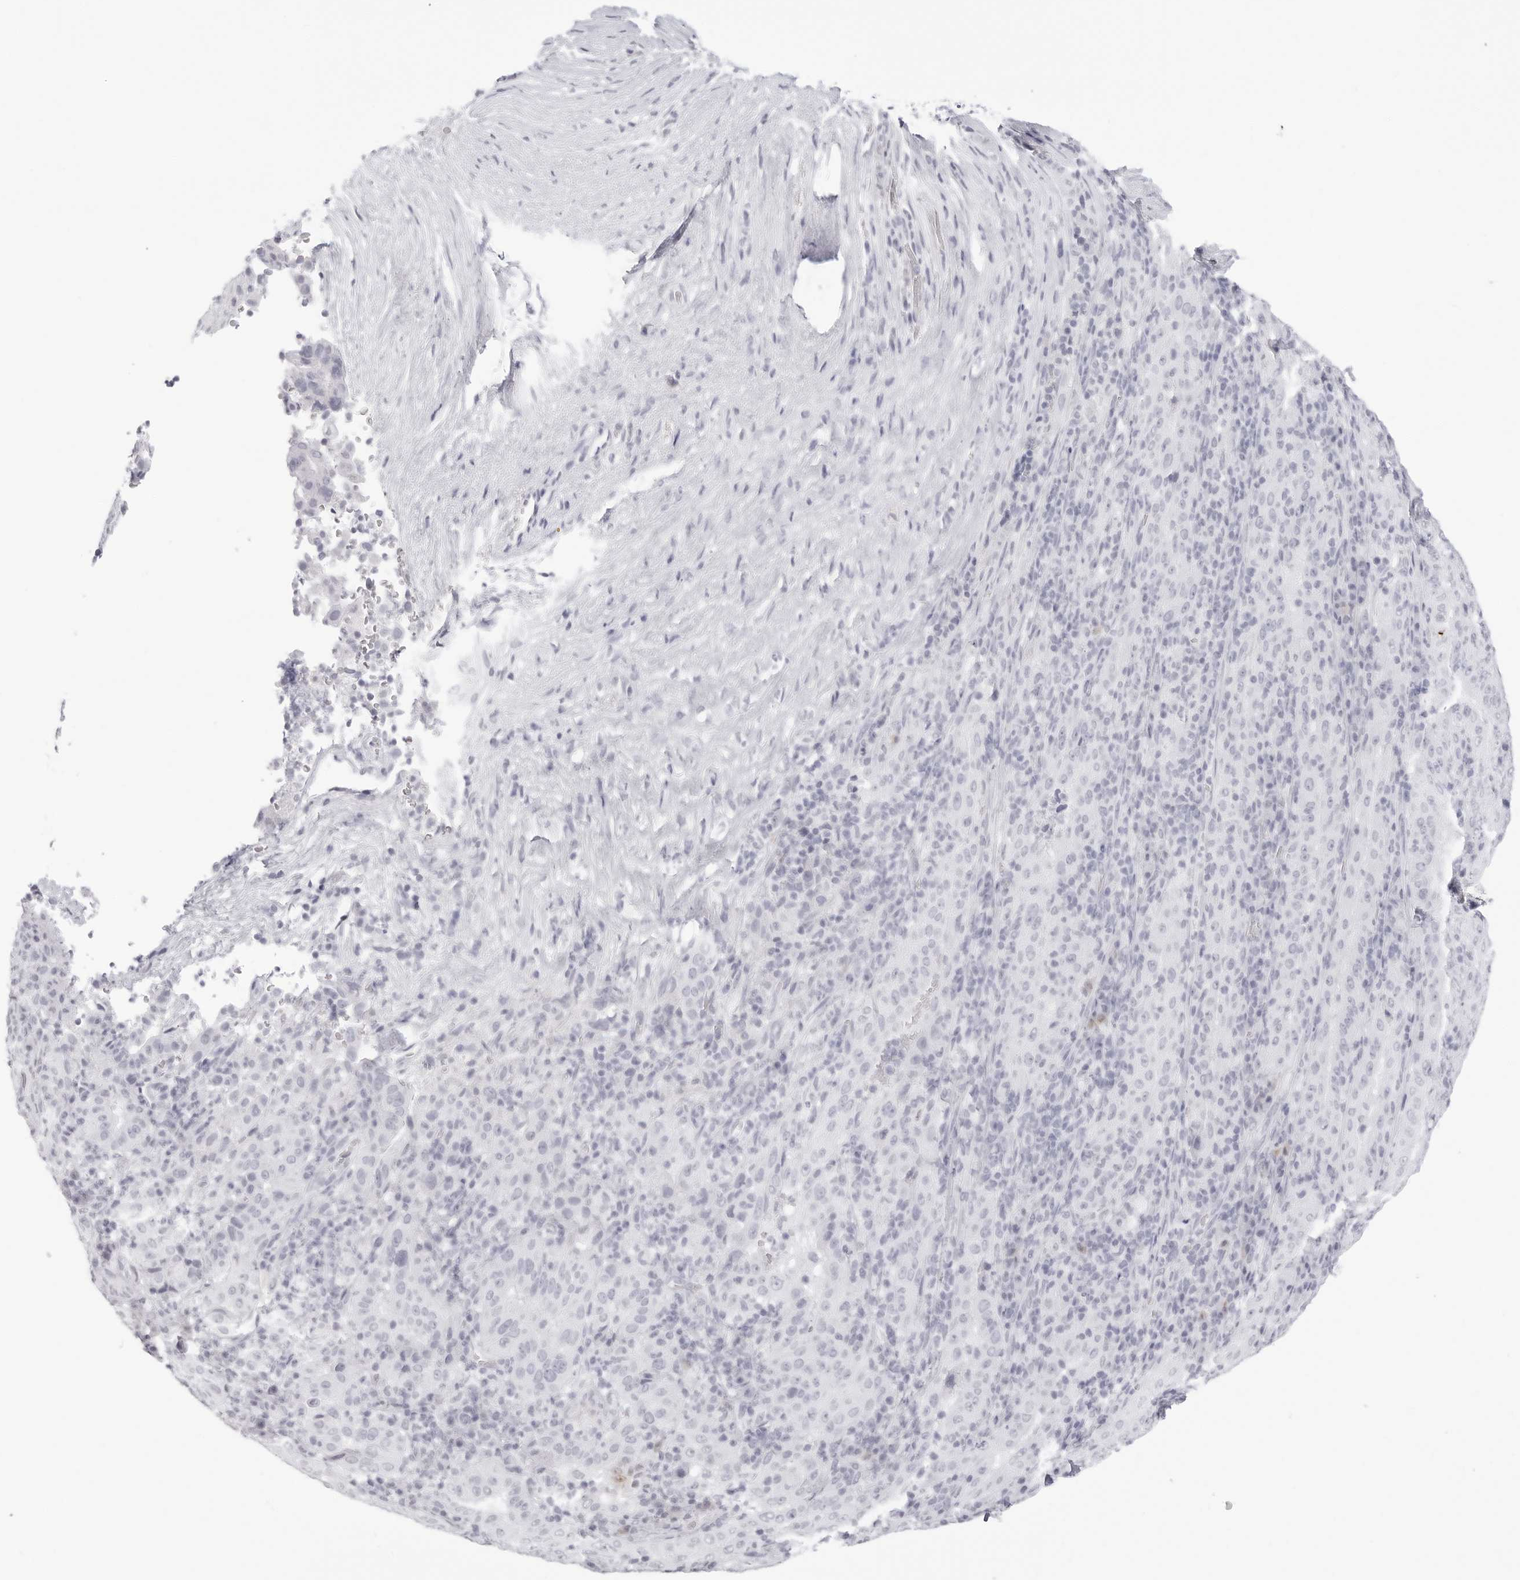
{"staining": {"intensity": "negative", "quantity": "none", "location": "none"}, "tissue": "pancreatic cancer", "cell_type": "Tumor cells", "image_type": "cancer", "snomed": [{"axis": "morphology", "description": "Adenocarcinoma, NOS"}, {"axis": "topography", "description": "Pancreas"}], "caption": "Pancreatic adenocarcinoma was stained to show a protein in brown. There is no significant expression in tumor cells.", "gene": "CST5", "patient": {"sex": "male", "age": 63}}